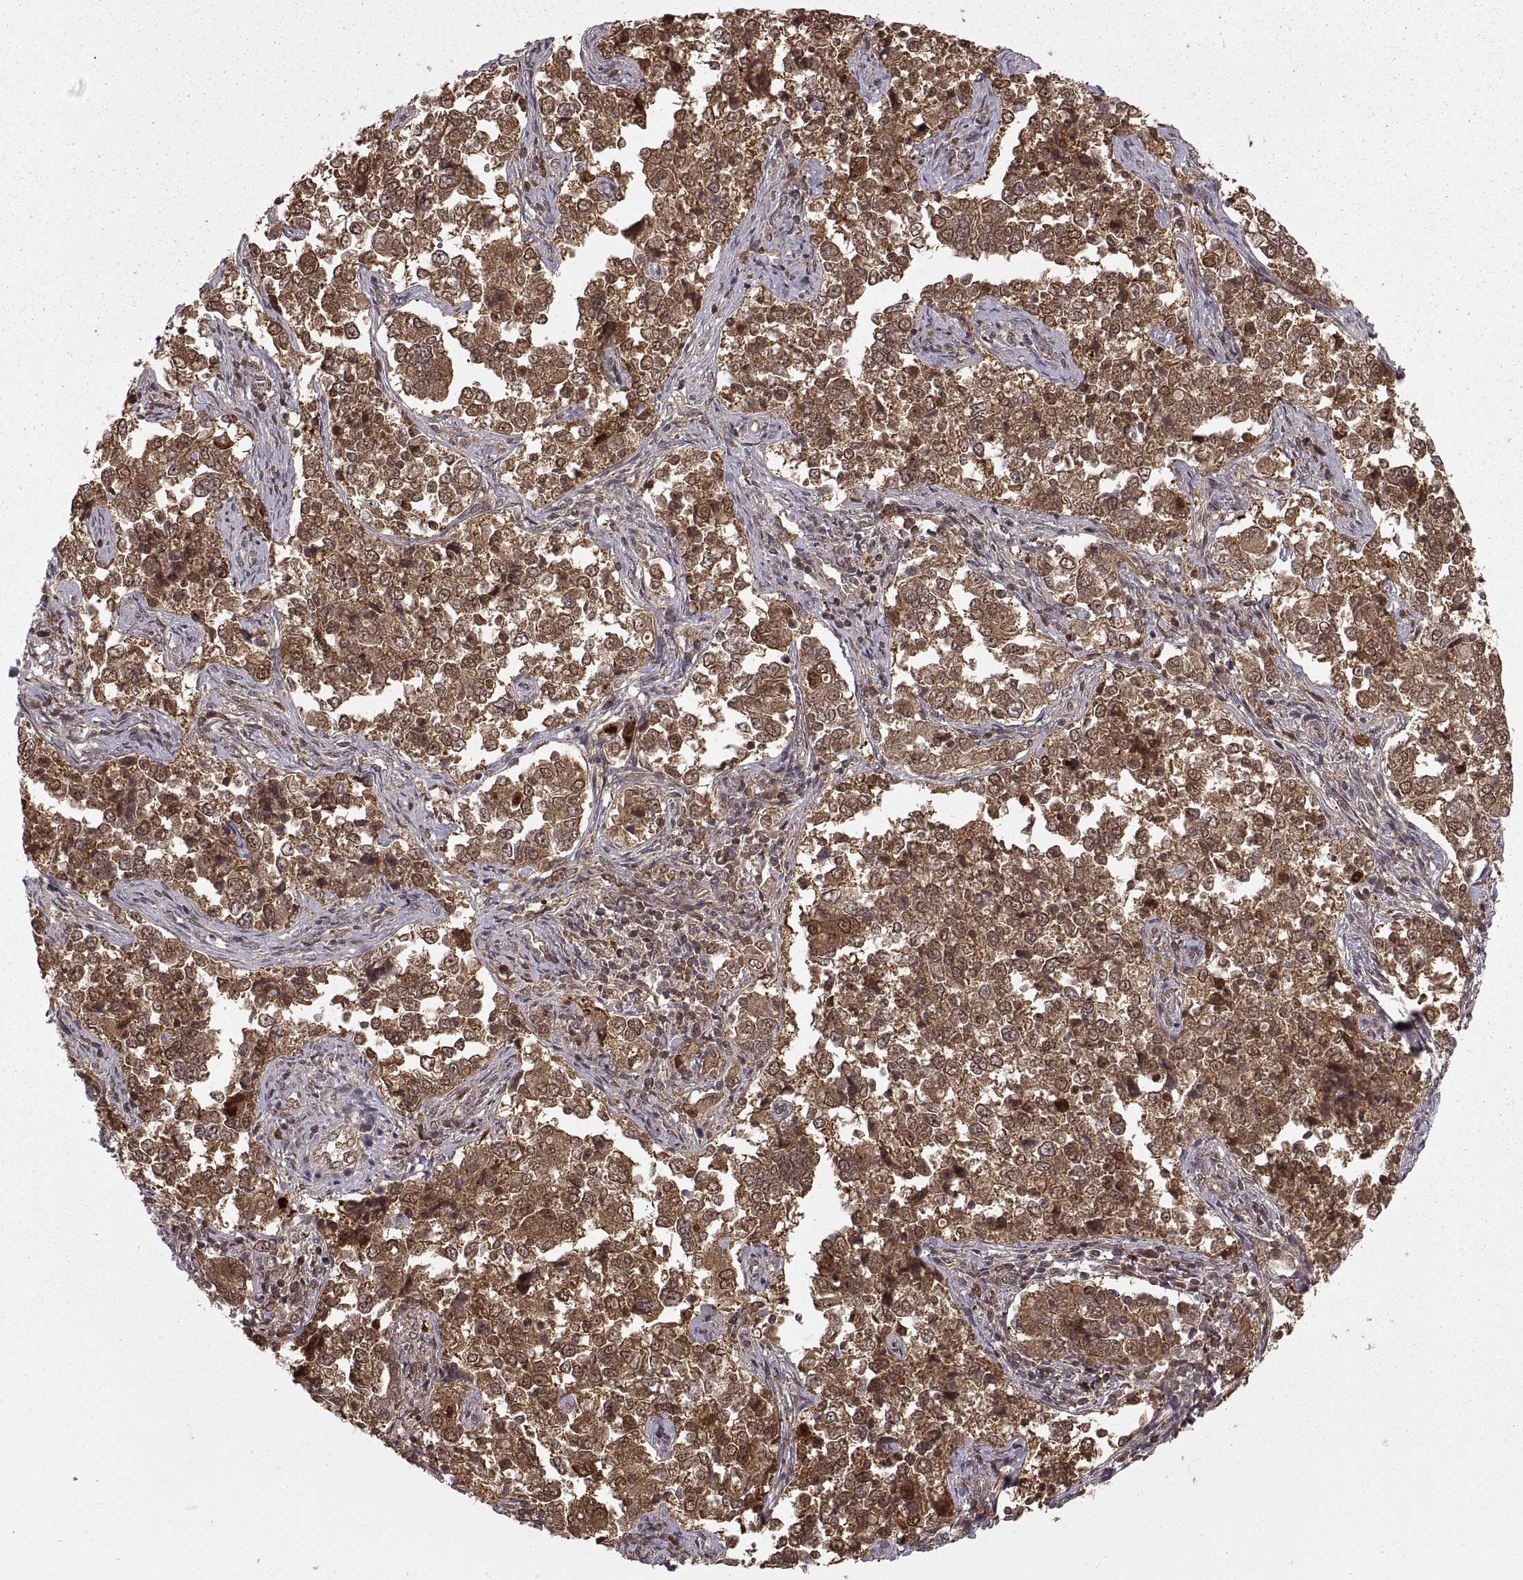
{"staining": {"intensity": "strong", "quantity": ">75%", "location": "cytoplasmic/membranous,nuclear"}, "tissue": "endometrial cancer", "cell_type": "Tumor cells", "image_type": "cancer", "snomed": [{"axis": "morphology", "description": "Adenocarcinoma, NOS"}, {"axis": "topography", "description": "Endometrium"}], "caption": "This micrograph demonstrates immunohistochemistry staining of adenocarcinoma (endometrial), with high strong cytoplasmic/membranous and nuclear expression in about >75% of tumor cells.", "gene": "DEDD", "patient": {"sex": "female", "age": 43}}